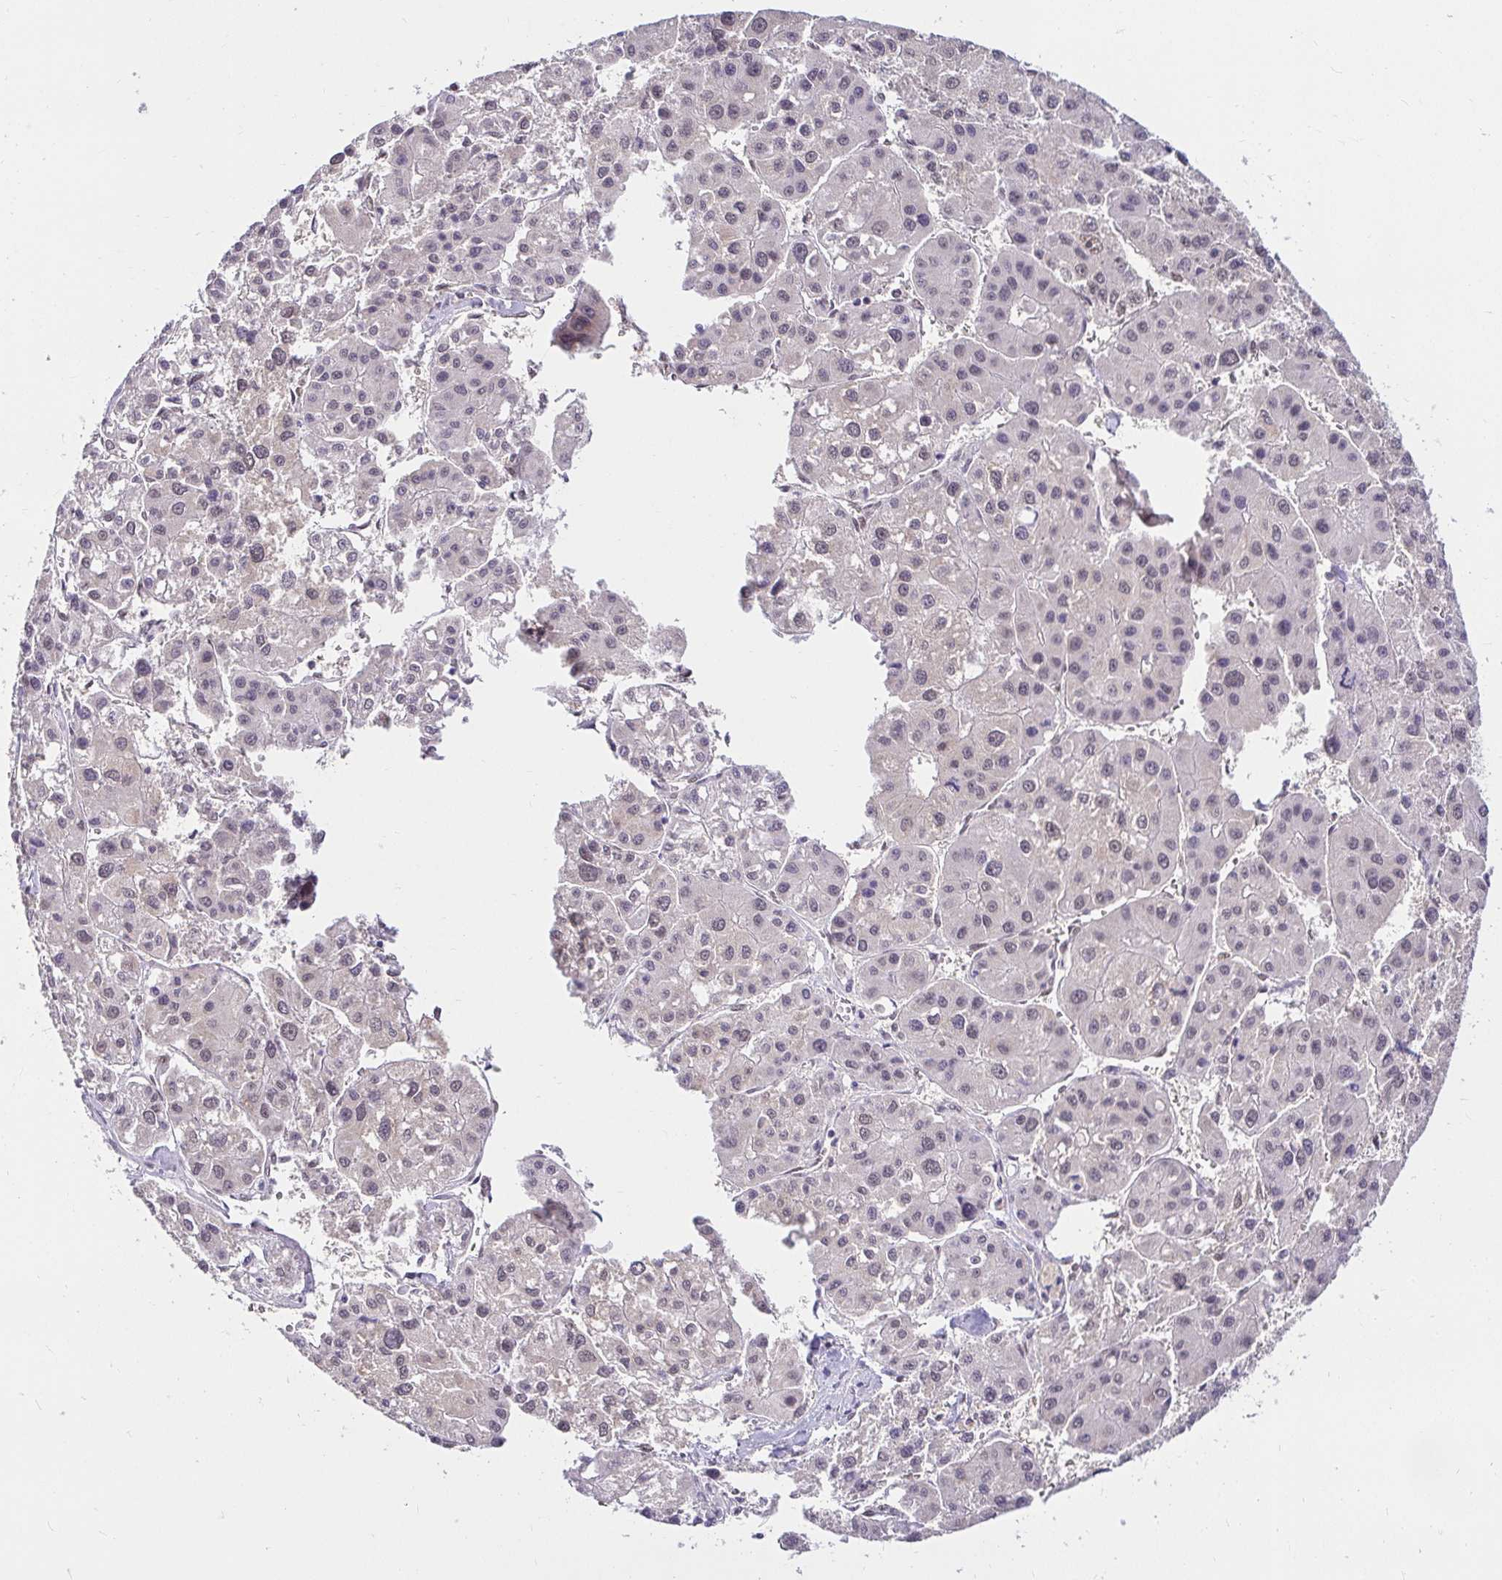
{"staining": {"intensity": "weak", "quantity": "25%-75%", "location": "nuclear"}, "tissue": "liver cancer", "cell_type": "Tumor cells", "image_type": "cancer", "snomed": [{"axis": "morphology", "description": "Carcinoma, Hepatocellular, NOS"}, {"axis": "topography", "description": "Liver"}], "caption": "Immunohistochemical staining of human hepatocellular carcinoma (liver) shows low levels of weak nuclear expression in approximately 25%-75% of tumor cells. (Brightfield microscopy of DAB IHC at high magnification).", "gene": "RIMS4", "patient": {"sex": "male", "age": 73}}